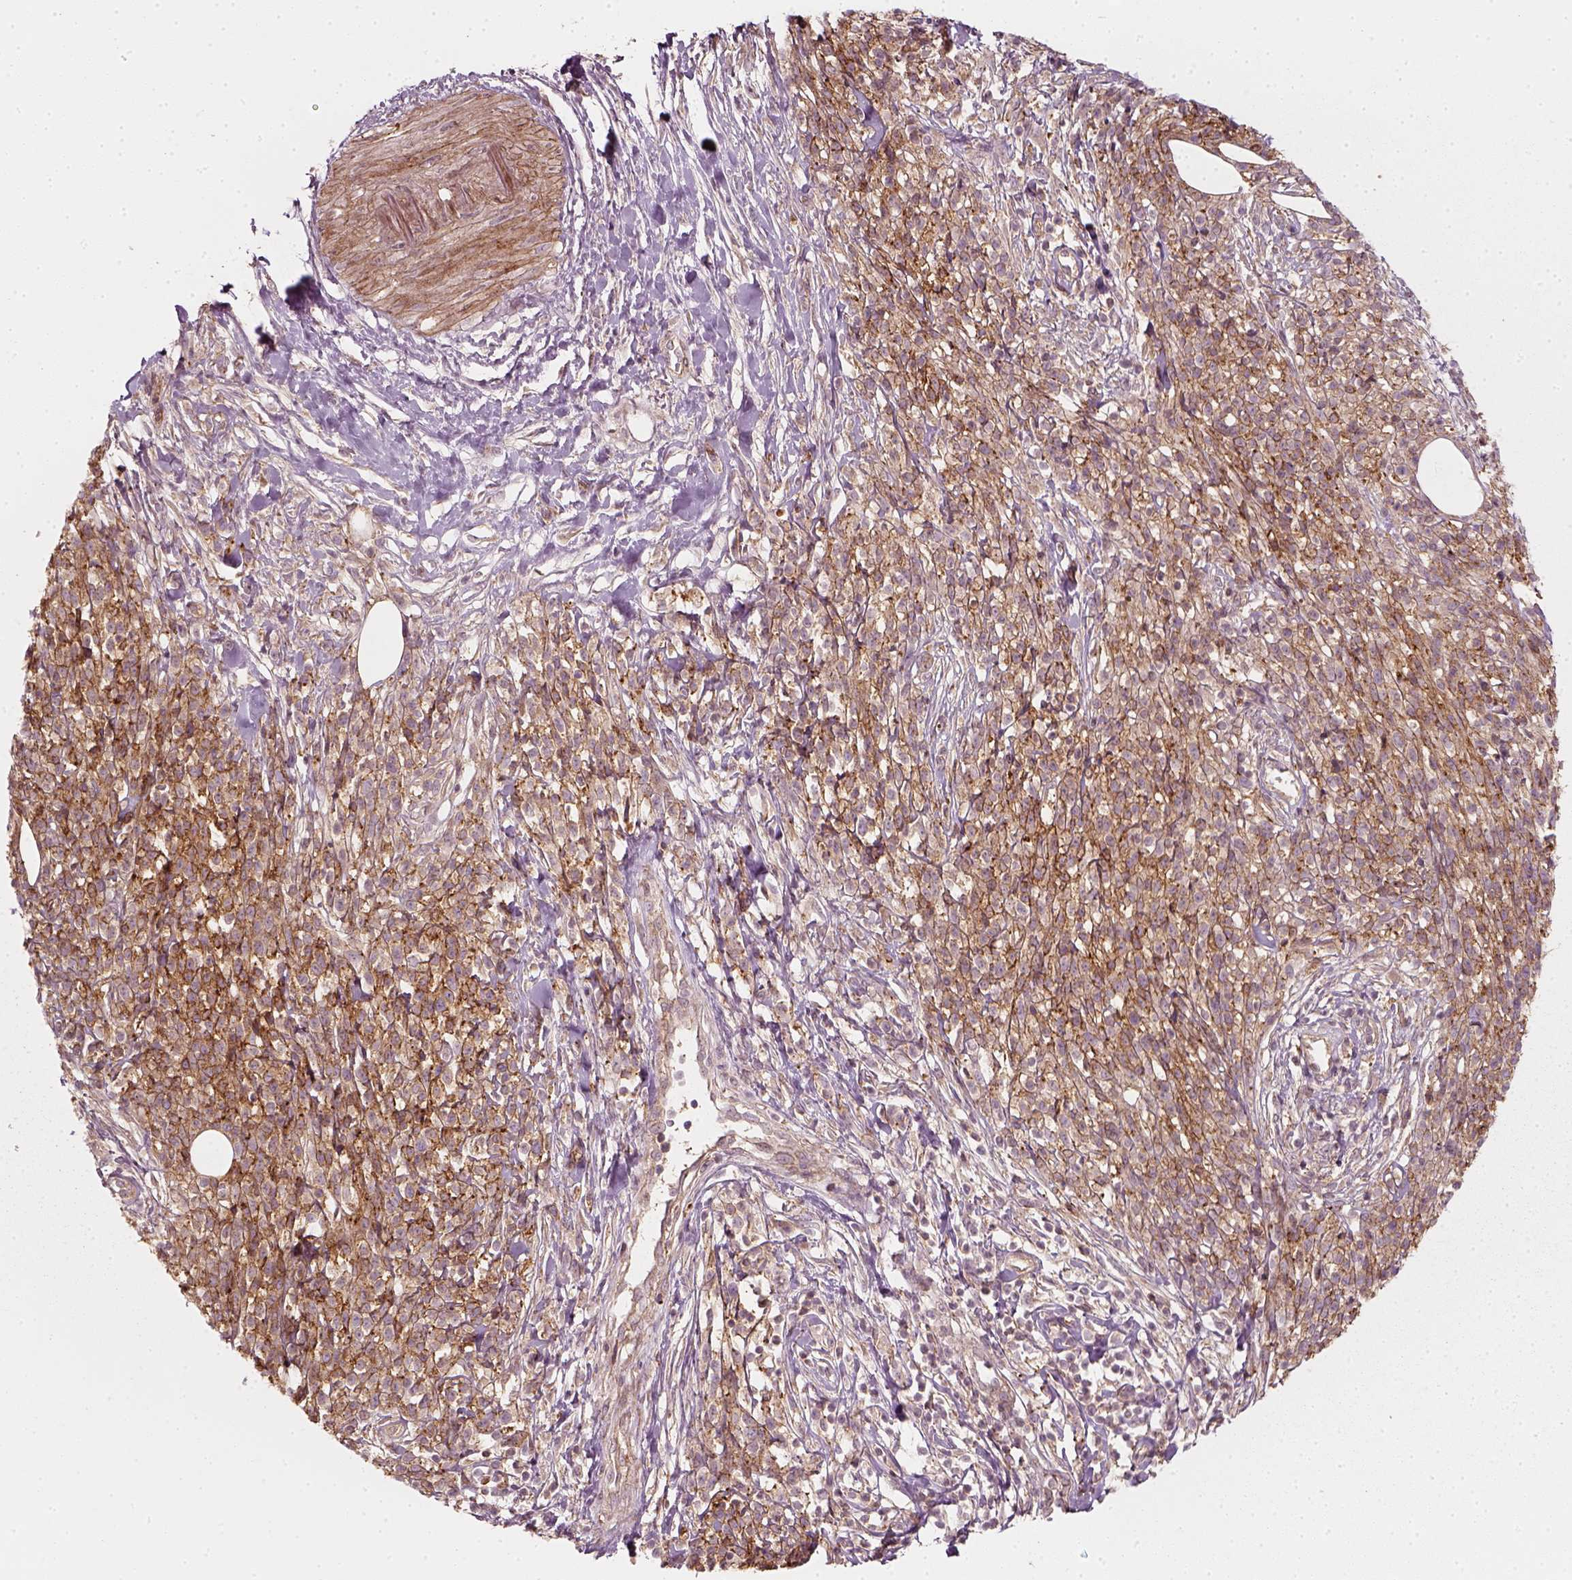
{"staining": {"intensity": "moderate", "quantity": ">75%", "location": "cytoplasmic/membranous"}, "tissue": "melanoma", "cell_type": "Tumor cells", "image_type": "cancer", "snomed": [{"axis": "morphology", "description": "Malignant melanoma, NOS"}, {"axis": "topography", "description": "Skin"}, {"axis": "topography", "description": "Skin of trunk"}], "caption": "Human malignant melanoma stained for a protein (brown) displays moderate cytoplasmic/membranous positive staining in about >75% of tumor cells.", "gene": "NPTN", "patient": {"sex": "male", "age": 74}}